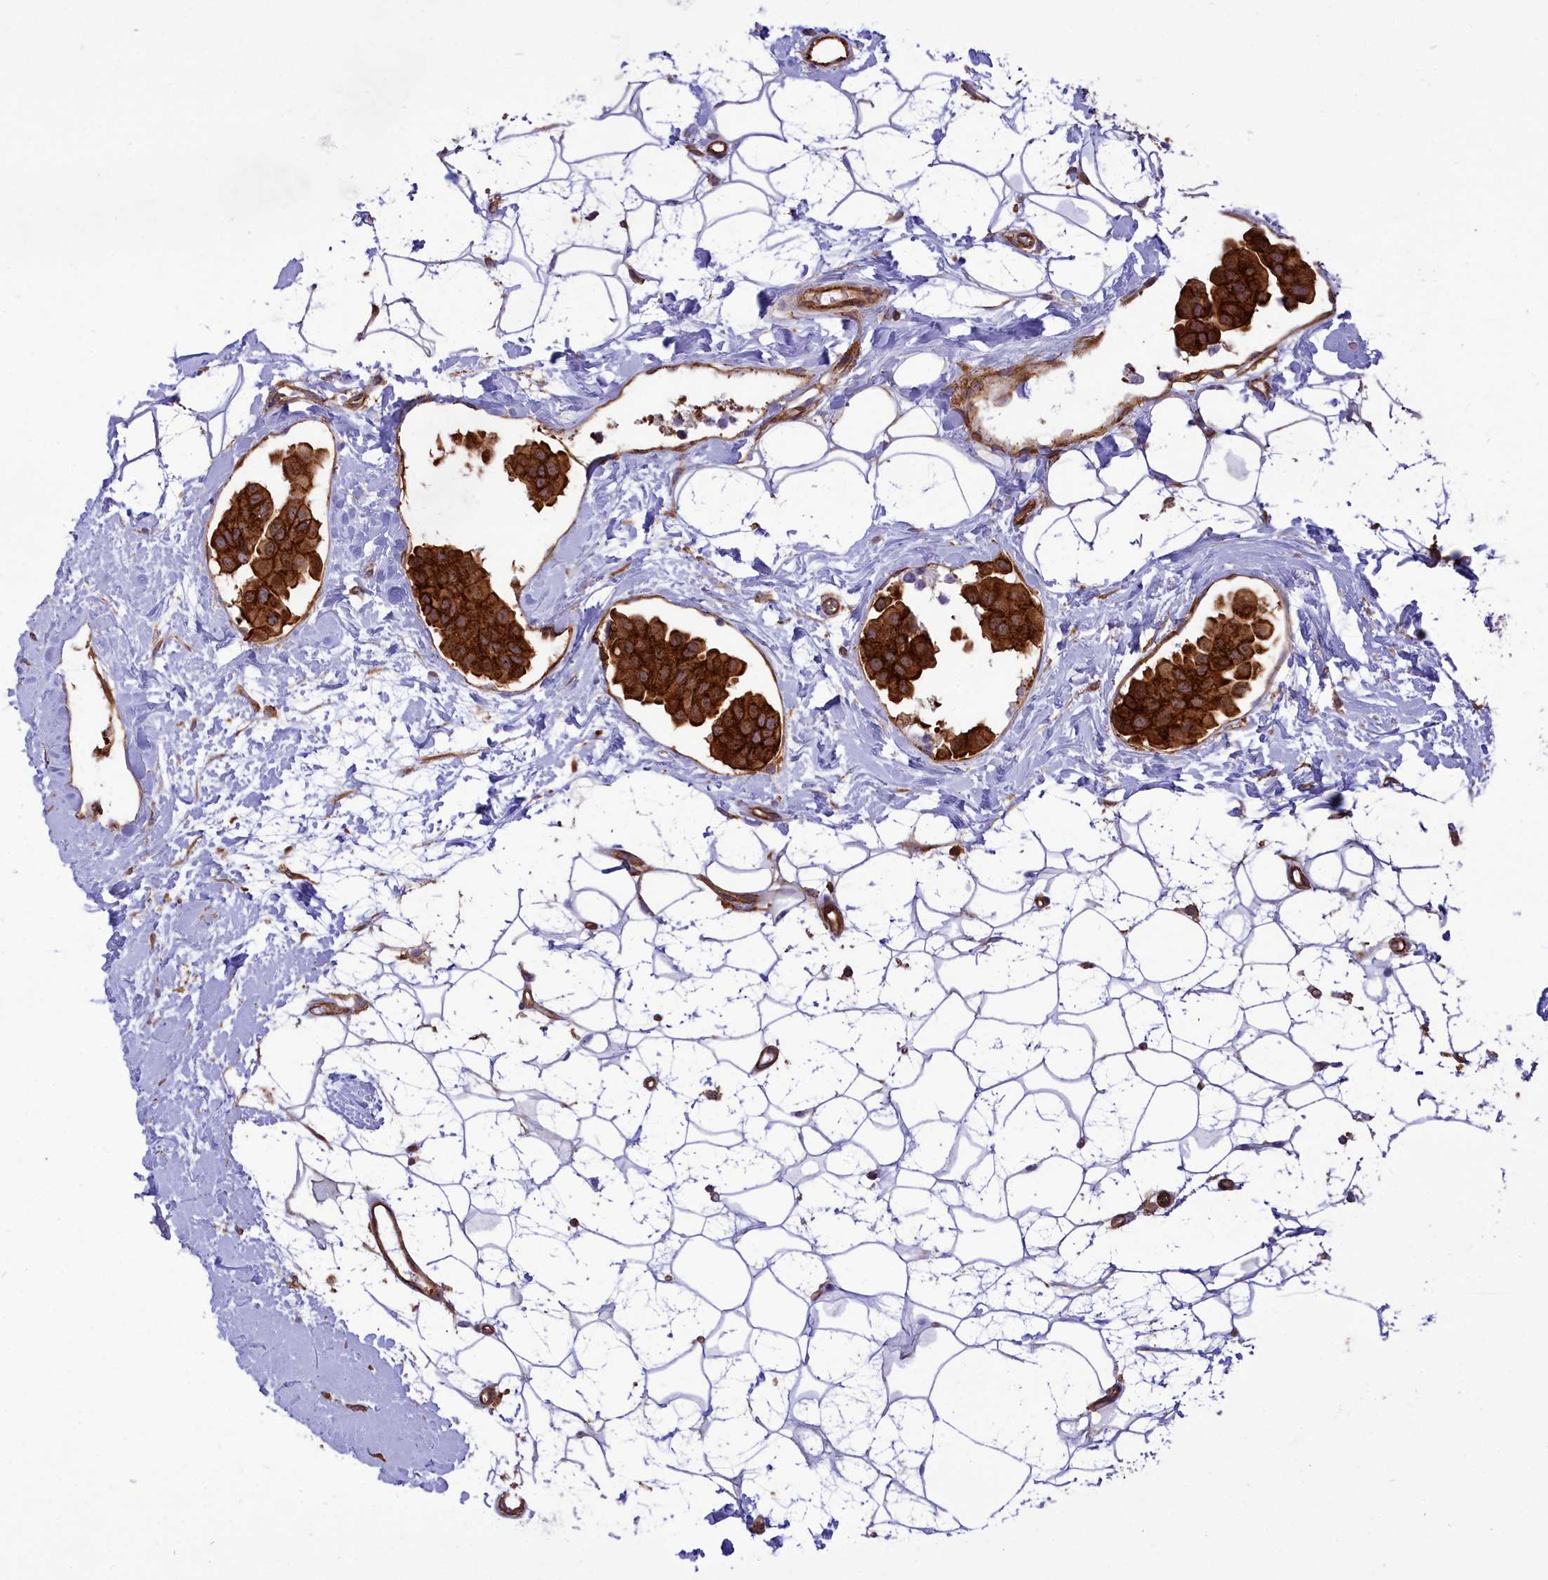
{"staining": {"intensity": "strong", "quantity": ">75%", "location": "cytoplasmic/membranous"}, "tissue": "breast cancer", "cell_type": "Tumor cells", "image_type": "cancer", "snomed": [{"axis": "morphology", "description": "Normal tissue, NOS"}, {"axis": "morphology", "description": "Duct carcinoma"}, {"axis": "topography", "description": "Breast"}], "caption": "Brown immunohistochemical staining in breast cancer (invasive ductal carcinoma) reveals strong cytoplasmic/membranous staining in approximately >75% of tumor cells.", "gene": "SEPTIN9", "patient": {"sex": "female", "age": 39}}